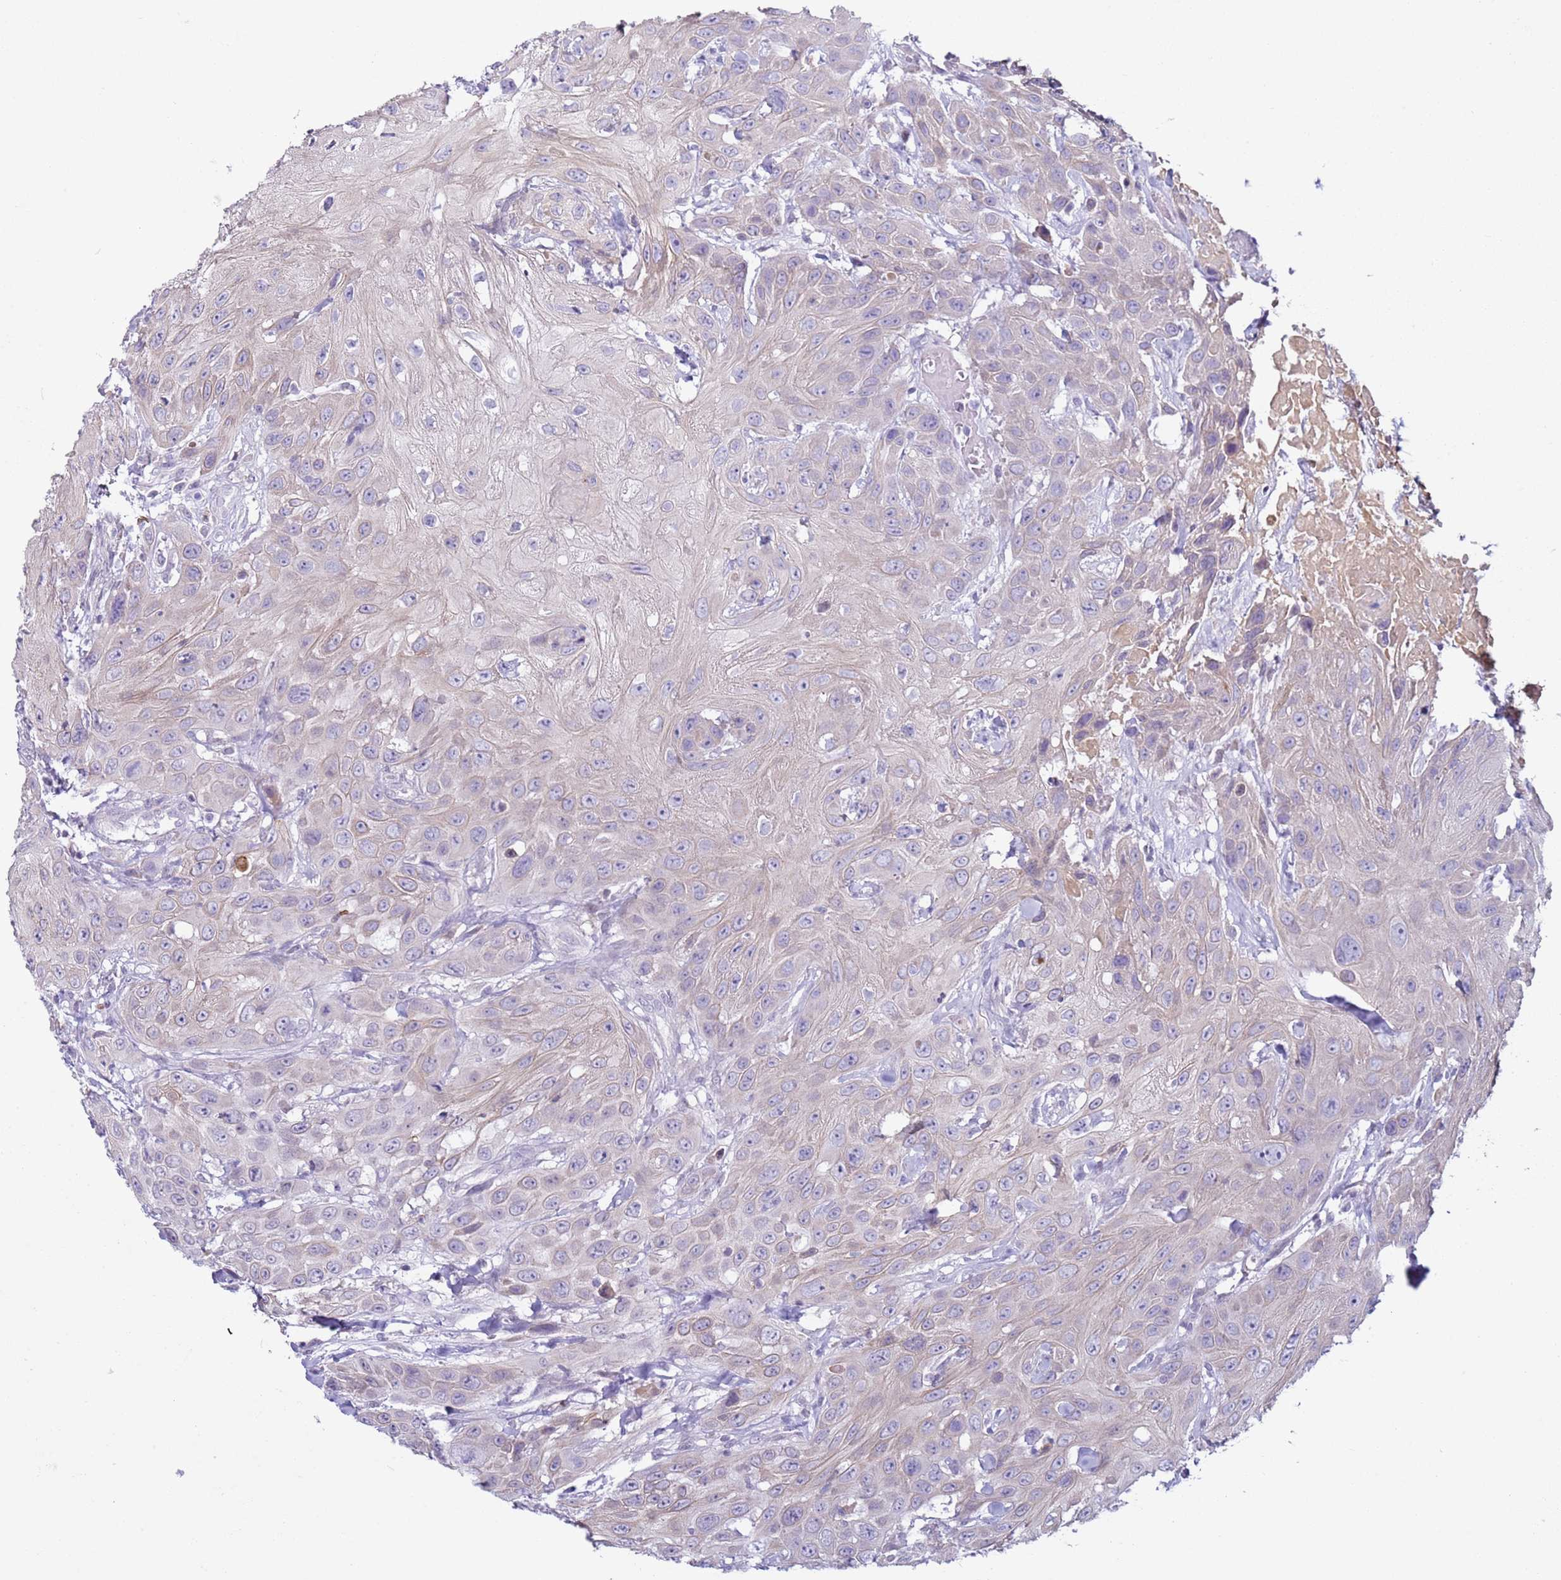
{"staining": {"intensity": "negative", "quantity": "none", "location": "none"}, "tissue": "head and neck cancer", "cell_type": "Tumor cells", "image_type": "cancer", "snomed": [{"axis": "morphology", "description": "Squamous cell carcinoma, NOS"}, {"axis": "topography", "description": "Head-Neck"}], "caption": "Tumor cells are negative for protein expression in human head and neck squamous cell carcinoma.", "gene": "NPAP1", "patient": {"sex": "male", "age": 81}}